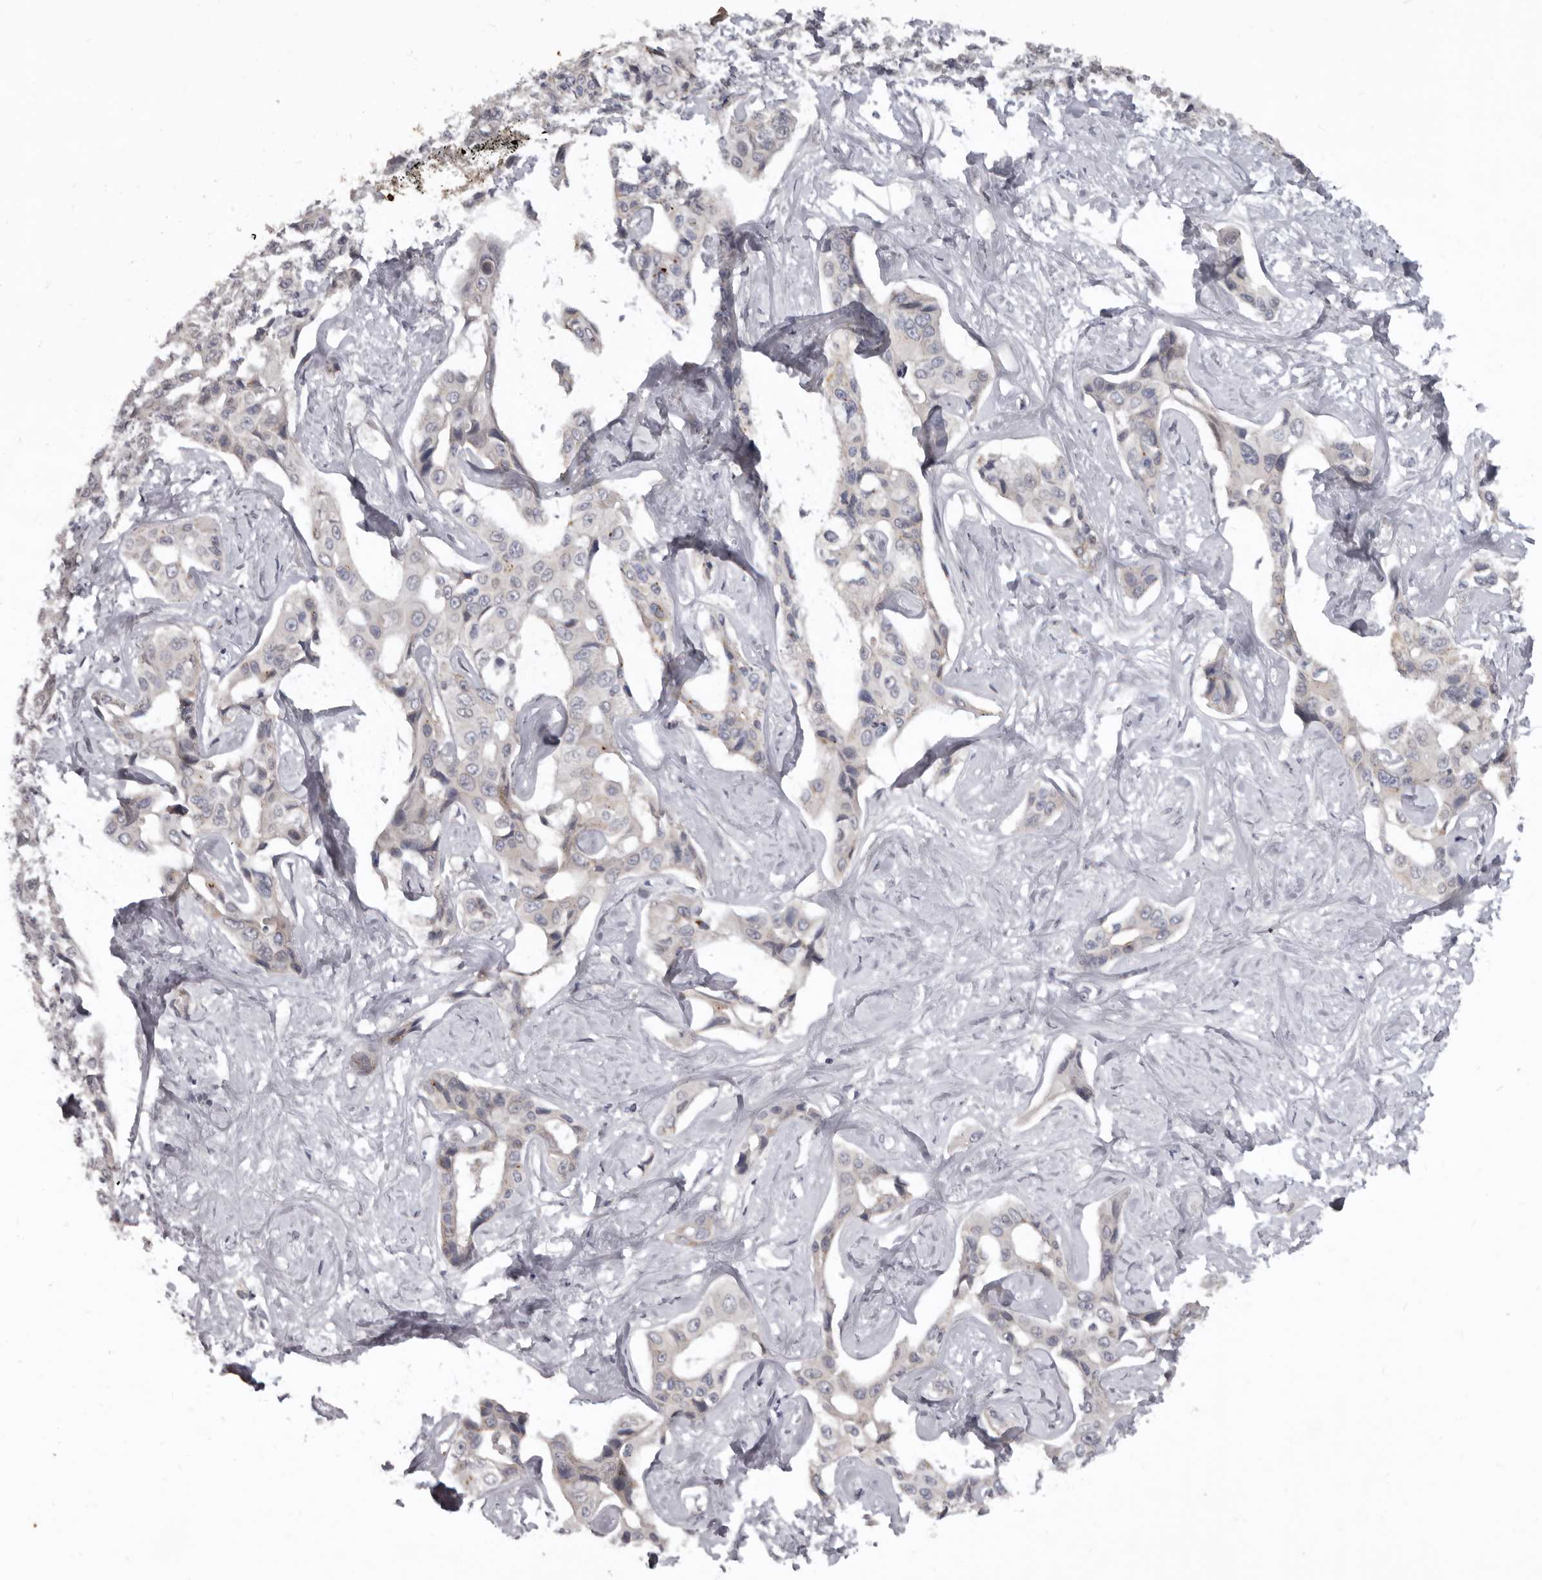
{"staining": {"intensity": "negative", "quantity": "none", "location": "none"}, "tissue": "liver cancer", "cell_type": "Tumor cells", "image_type": "cancer", "snomed": [{"axis": "morphology", "description": "Cholangiocarcinoma"}, {"axis": "topography", "description": "Liver"}], "caption": "Immunohistochemistry photomicrograph of neoplastic tissue: human liver cholangiocarcinoma stained with DAB (3,3'-diaminobenzidine) exhibits no significant protein positivity in tumor cells. Brightfield microscopy of immunohistochemistry stained with DAB (3,3'-diaminobenzidine) (brown) and hematoxylin (blue), captured at high magnification.", "gene": "SULT1E1", "patient": {"sex": "male", "age": 59}}